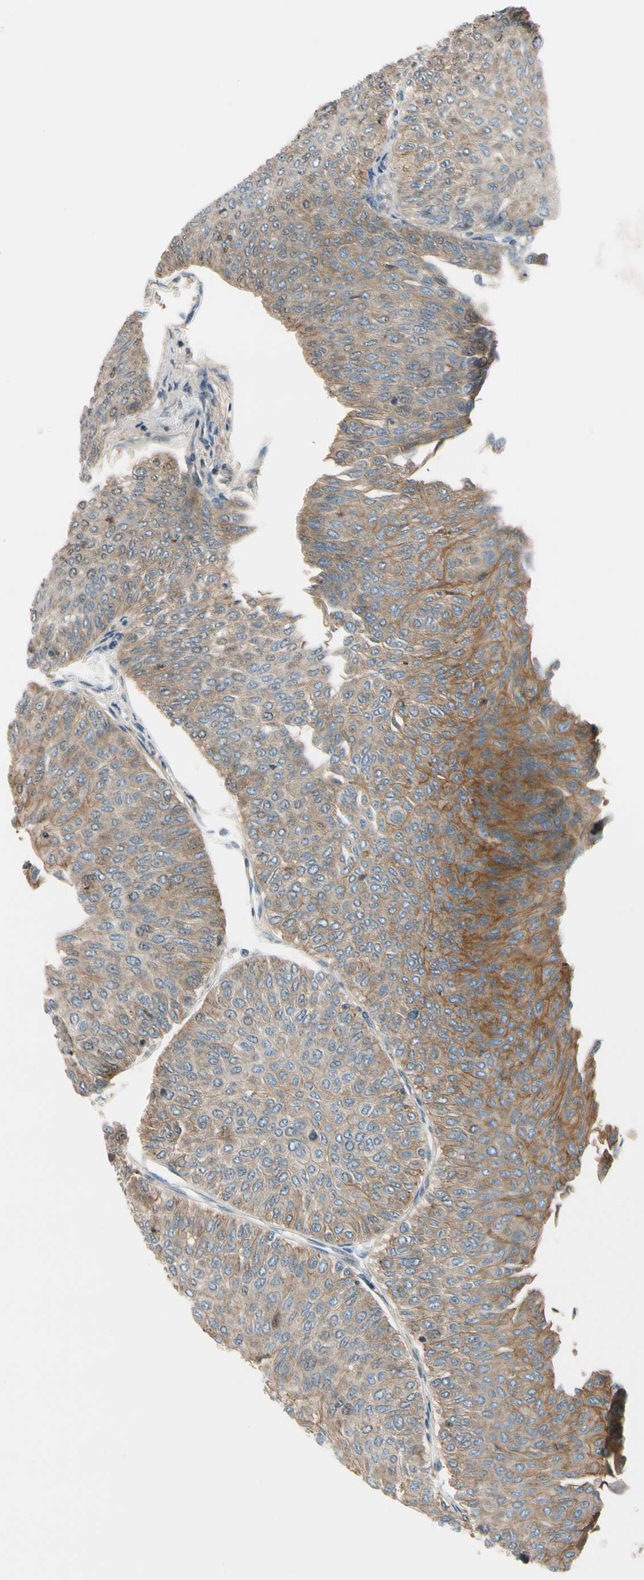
{"staining": {"intensity": "weak", "quantity": ">75%", "location": "cytoplasmic/membranous"}, "tissue": "urothelial cancer", "cell_type": "Tumor cells", "image_type": "cancer", "snomed": [{"axis": "morphology", "description": "Urothelial carcinoma, Low grade"}, {"axis": "topography", "description": "Urinary bladder"}], "caption": "About >75% of tumor cells in human urothelial cancer reveal weak cytoplasmic/membranous protein positivity as visualized by brown immunohistochemical staining.", "gene": "MST1R", "patient": {"sex": "male", "age": 78}}